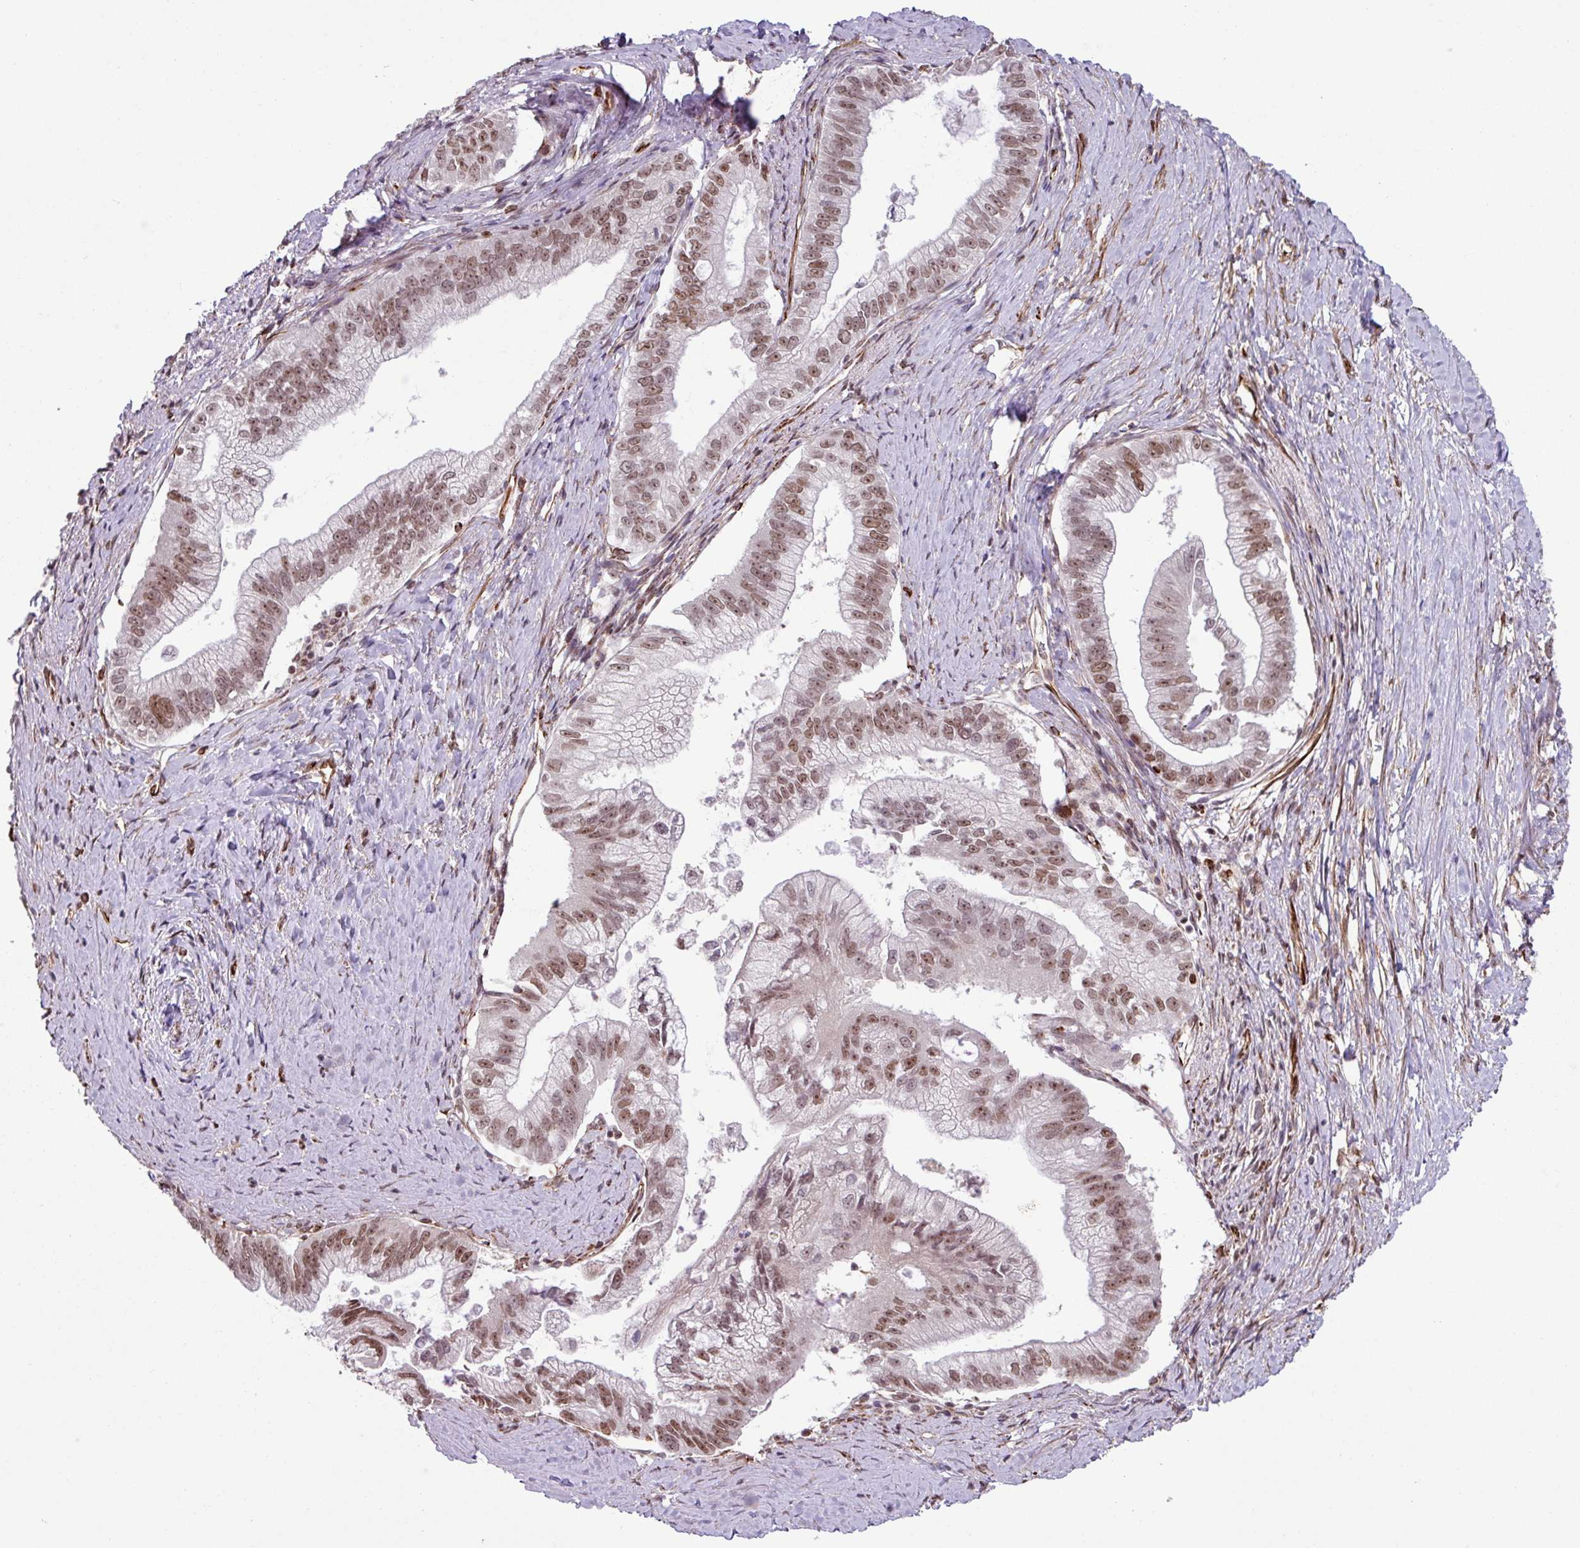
{"staining": {"intensity": "moderate", "quantity": ">75%", "location": "nuclear"}, "tissue": "pancreatic cancer", "cell_type": "Tumor cells", "image_type": "cancer", "snomed": [{"axis": "morphology", "description": "Adenocarcinoma, NOS"}, {"axis": "topography", "description": "Pancreas"}], "caption": "Moderate nuclear positivity for a protein is present in about >75% of tumor cells of pancreatic cancer (adenocarcinoma) using immunohistochemistry (IHC).", "gene": "CHD3", "patient": {"sex": "male", "age": 70}}